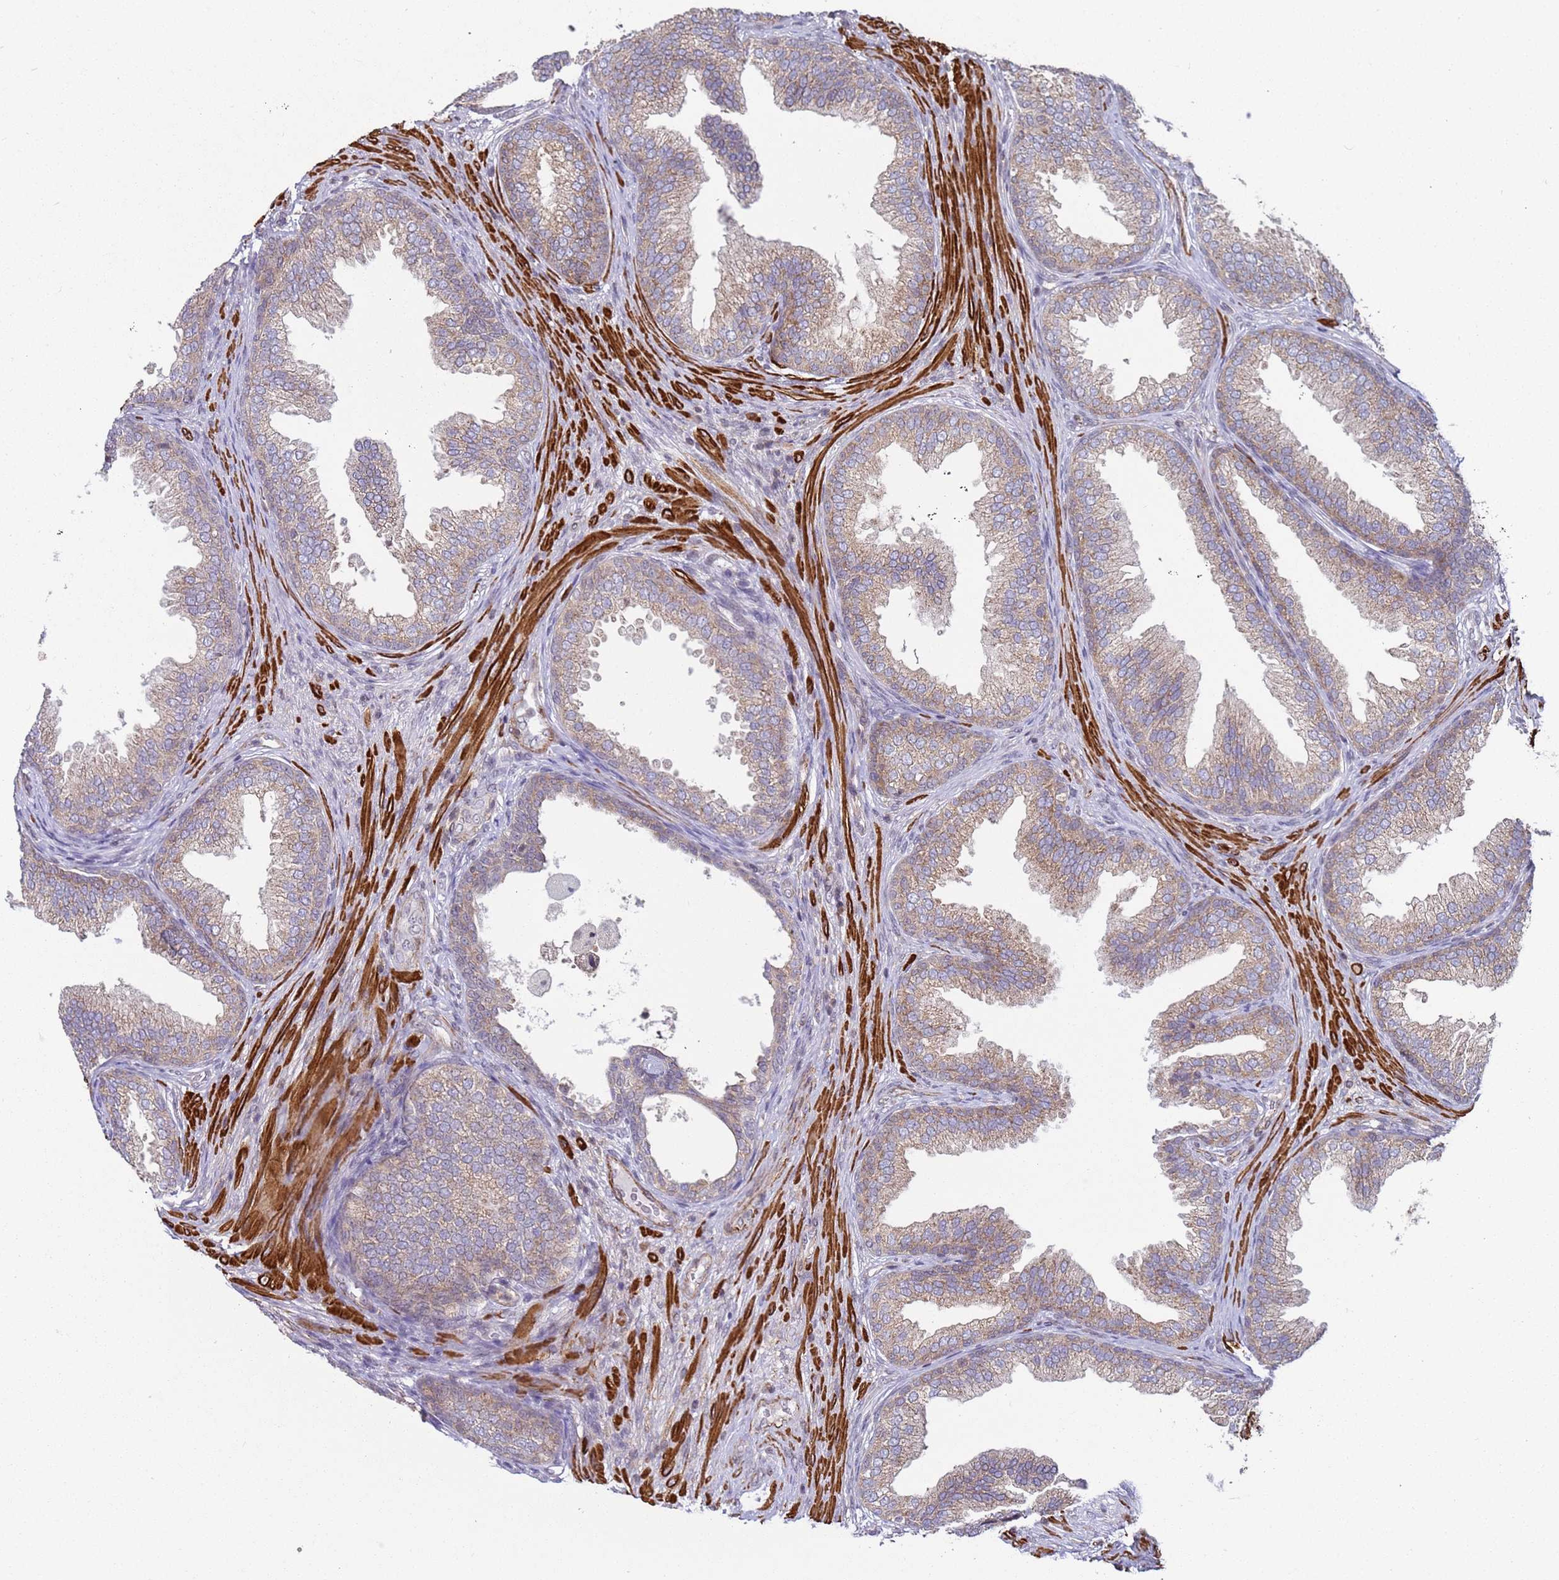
{"staining": {"intensity": "weak", "quantity": "25%-75%", "location": "cytoplasmic/membranous"}, "tissue": "prostate", "cell_type": "Glandular cells", "image_type": "normal", "snomed": [{"axis": "morphology", "description": "Normal tissue, NOS"}, {"axis": "topography", "description": "Prostate"}], "caption": "Glandular cells reveal weak cytoplasmic/membranous staining in approximately 25%-75% of cells in normal prostate. (DAB (3,3'-diaminobenzidine) = brown stain, brightfield microscopy at high magnification).", "gene": "SNAPC4", "patient": {"sex": "male", "age": 76}}